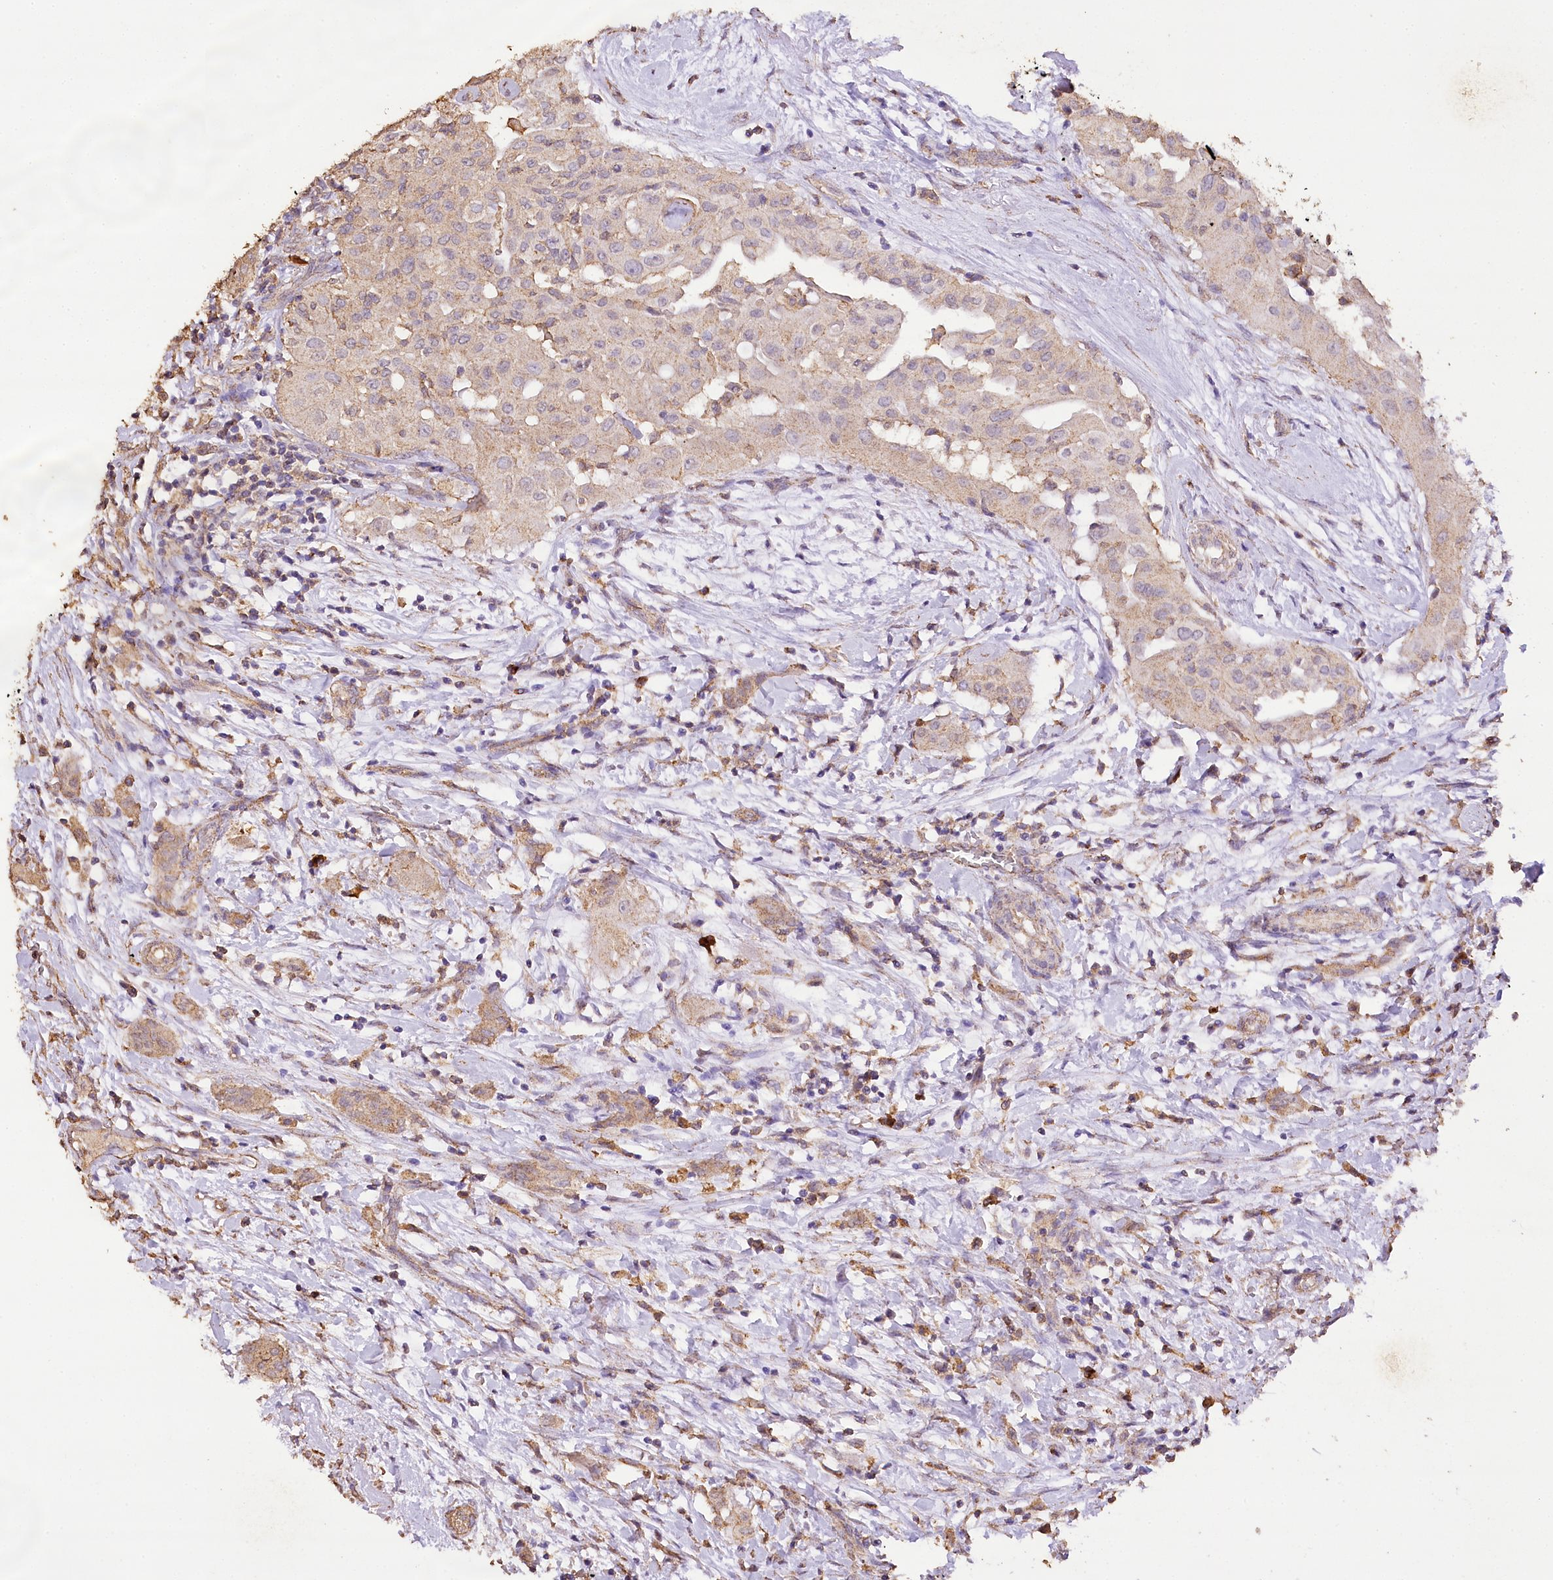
{"staining": {"intensity": "weak", "quantity": "25%-75%", "location": "cytoplasmic/membranous"}, "tissue": "thyroid cancer", "cell_type": "Tumor cells", "image_type": "cancer", "snomed": [{"axis": "morphology", "description": "Papillary adenocarcinoma, NOS"}, {"axis": "topography", "description": "Thyroid gland"}], "caption": "Tumor cells demonstrate weak cytoplasmic/membranous positivity in approximately 25%-75% of cells in papillary adenocarcinoma (thyroid). (DAB (3,3'-diaminobenzidine) IHC, brown staining for protein, blue staining for nuclei).", "gene": "IREB2", "patient": {"sex": "female", "age": 59}}